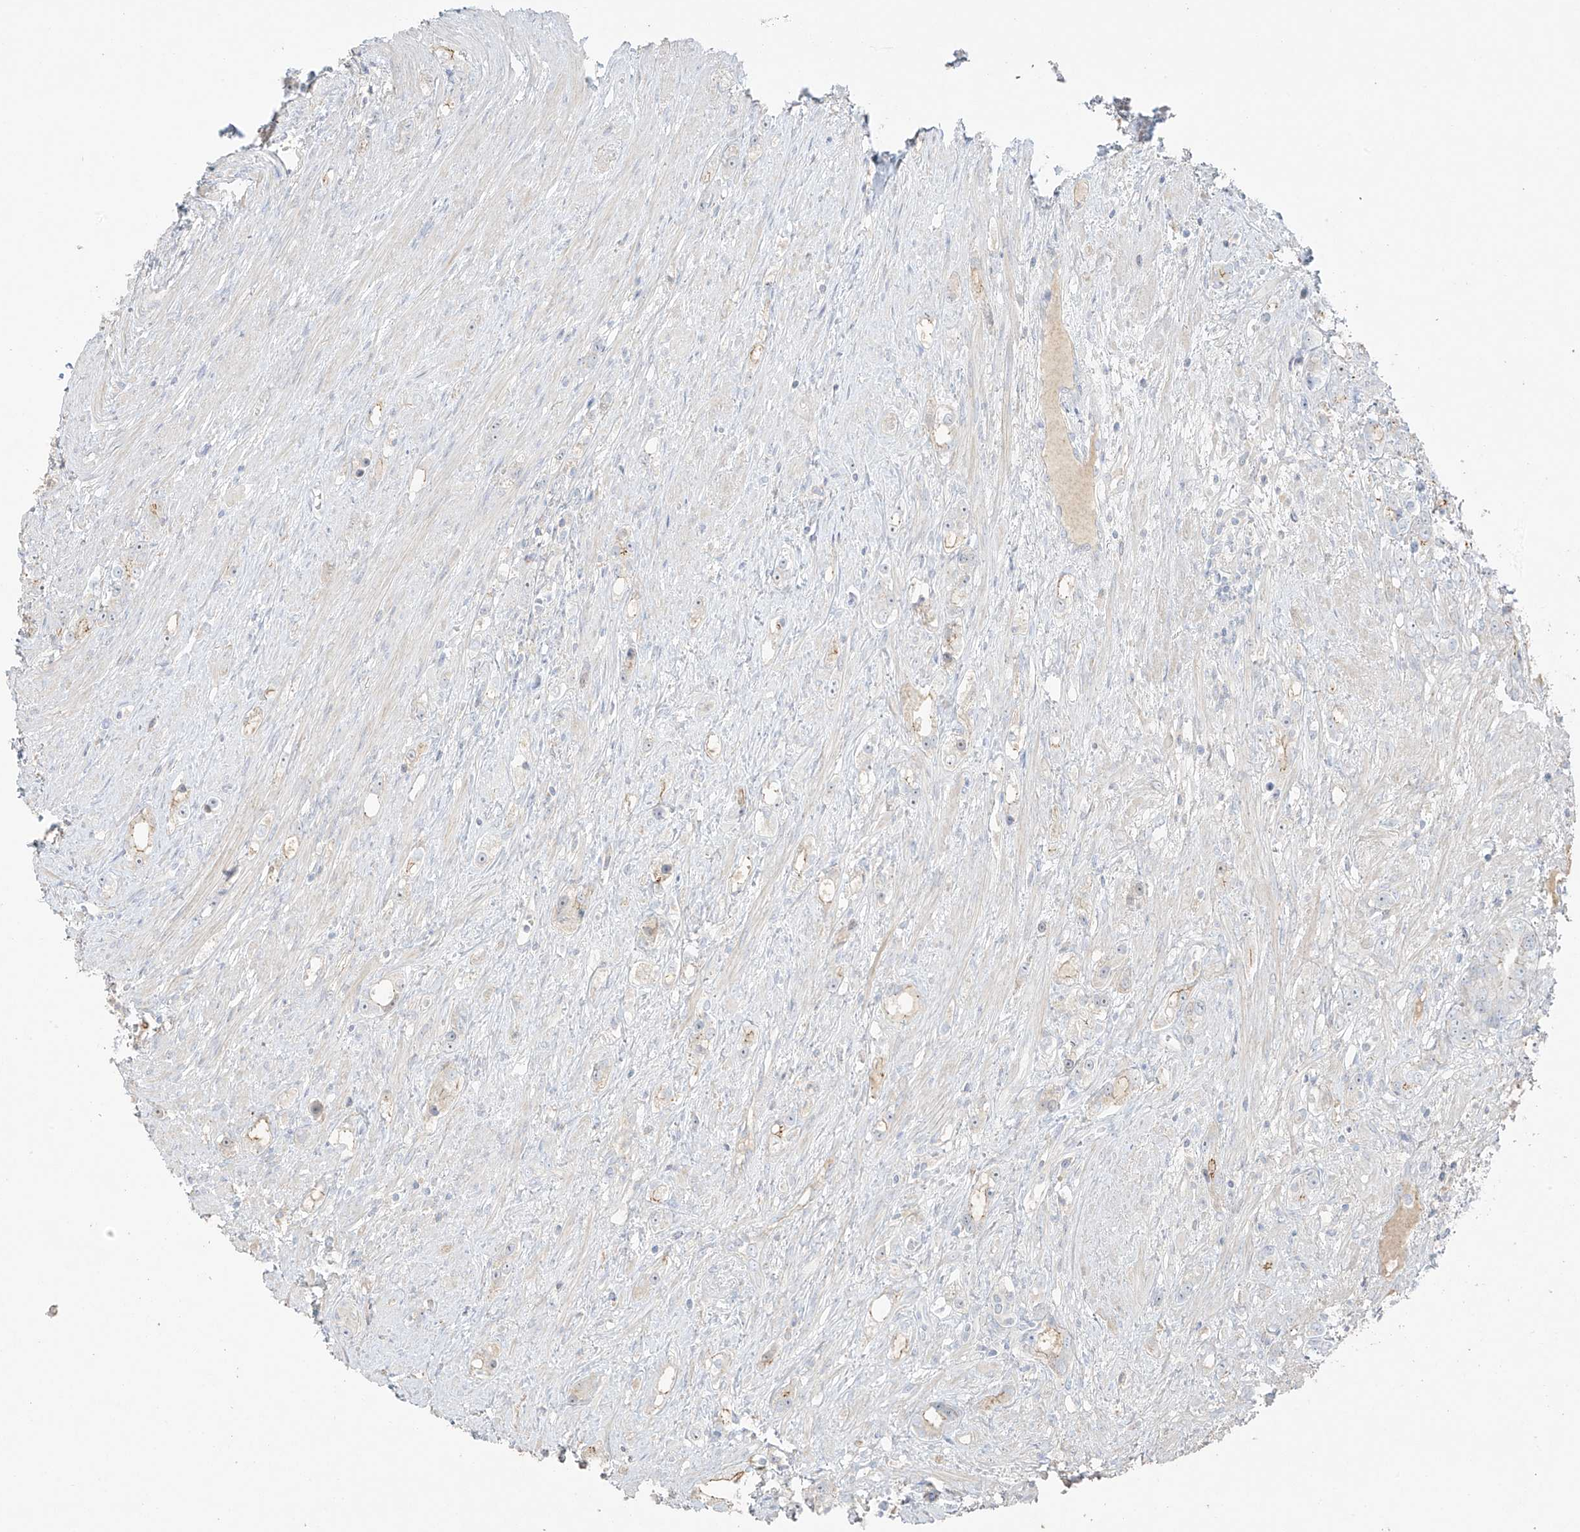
{"staining": {"intensity": "negative", "quantity": "none", "location": "none"}, "tissue": "prostate cancer", "cell_type": "Tumor cells", "image_type": "cancer", "snomed": [{"axis": "morphology", "description": "Adenocarcinoma, High grade"}, {"axis": "topography", "description": "Prostate"}], "caption": "Human prostate cancer (adenocarcinoma (high-grade)) stained for a protein using immunohistochemistry (IHC) displays no staining in tumor cells.", "gene": "ZBTB41", "patient": {"sex": "male", "age": 63}}